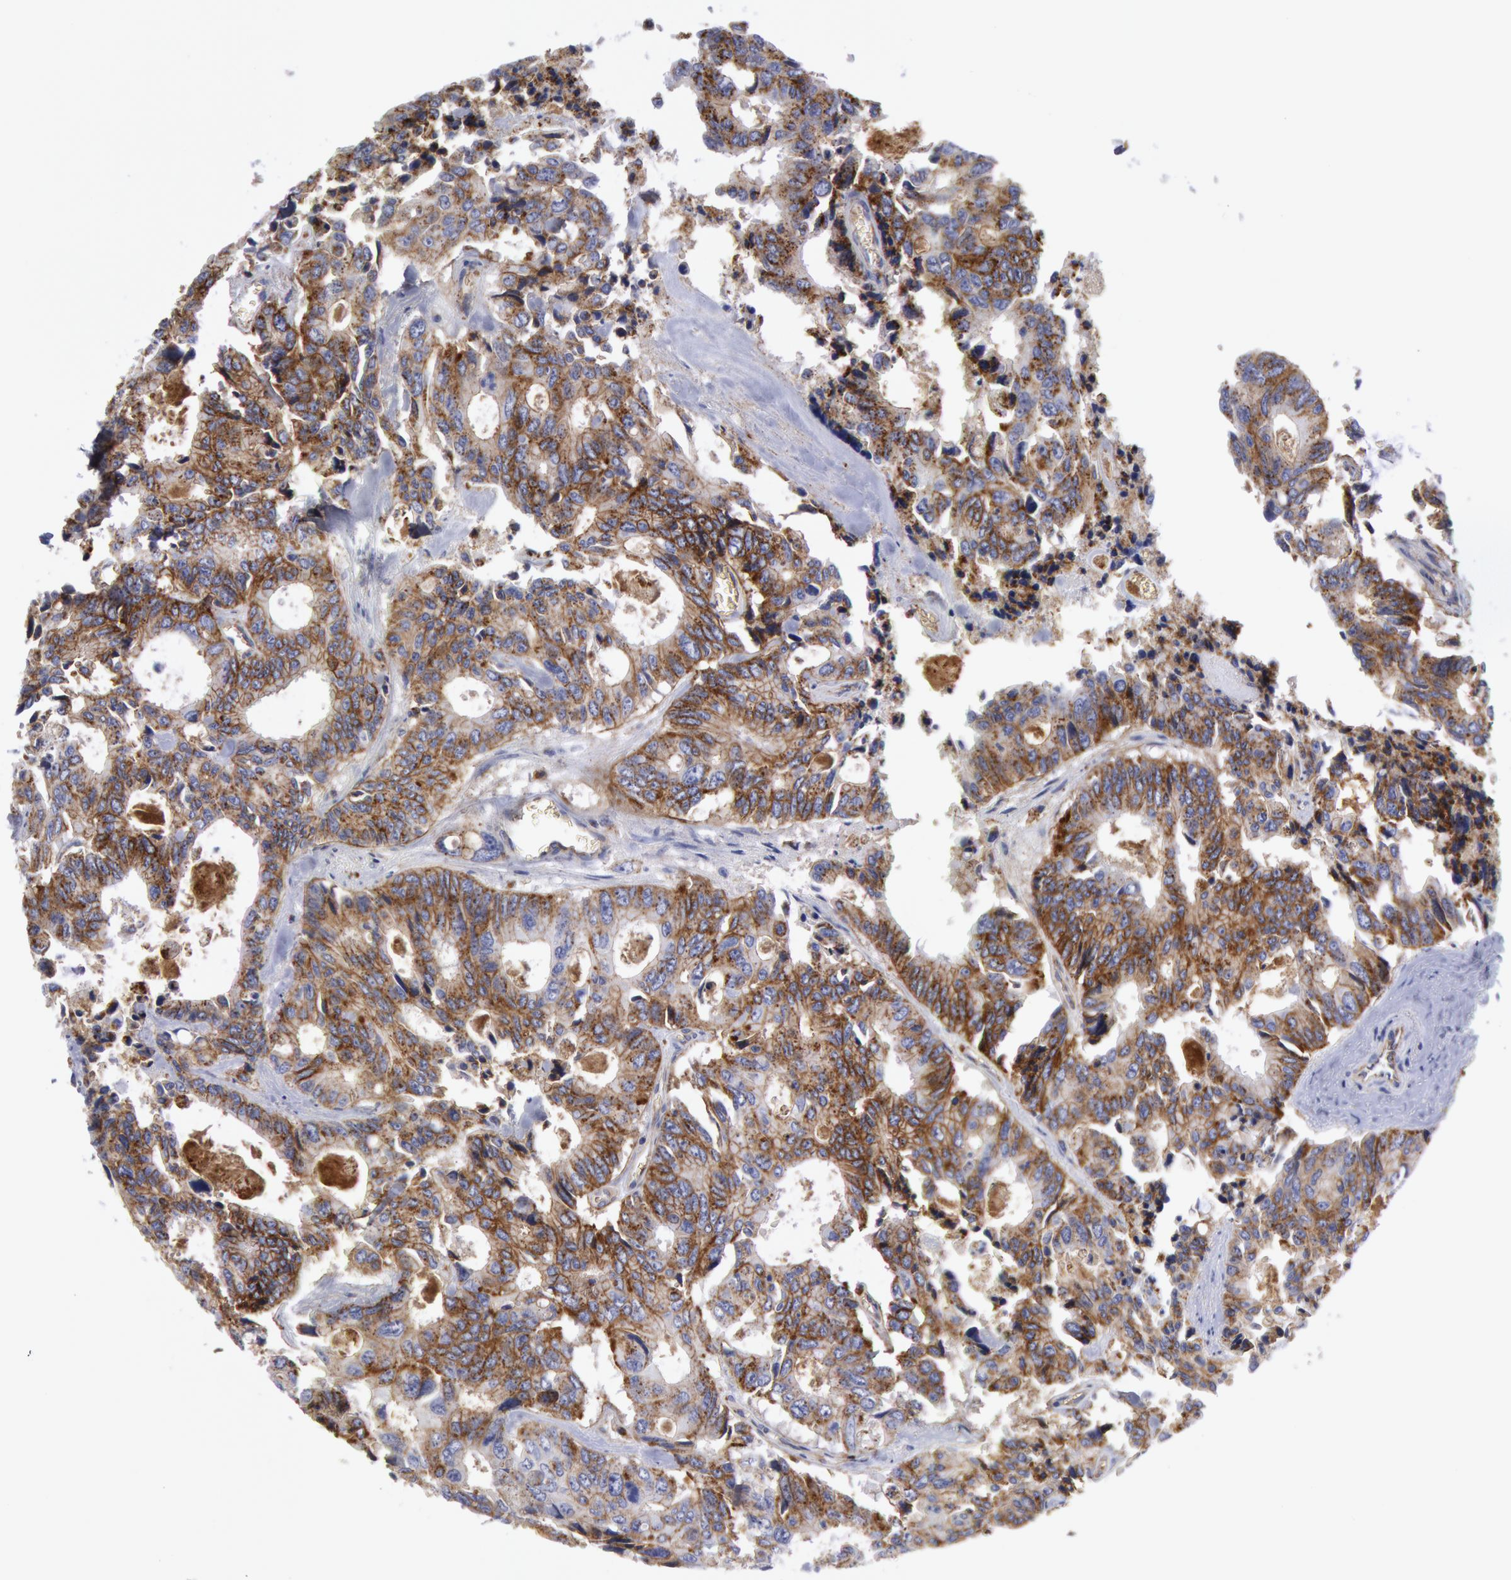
{"staining": {"intensity": "weak", "quantity": "25%-75%", "location": "cytoplasmic/membranous"}, "tissue": "colorectal cancer", "cell_type": "Tumor cells", "image_type": "cancer", "snomed": [{"axis": "morphology", "description": "Adenocarcinoma, NOS"}, {"axis": "topography", "description": "Rectum"}], "caption": "IHC of colorectal cancer (adenocarcinoma) shows low levels of weak cytoplasmic/membranous expression in about 25%-75% of tumor cells. Using DAB (brown) and hematoxylin (blue) stains, captured at high magnification using brightfield microscopy.", "gene": "FLOT1", "patient": {"sex": "male", "age": 76}}